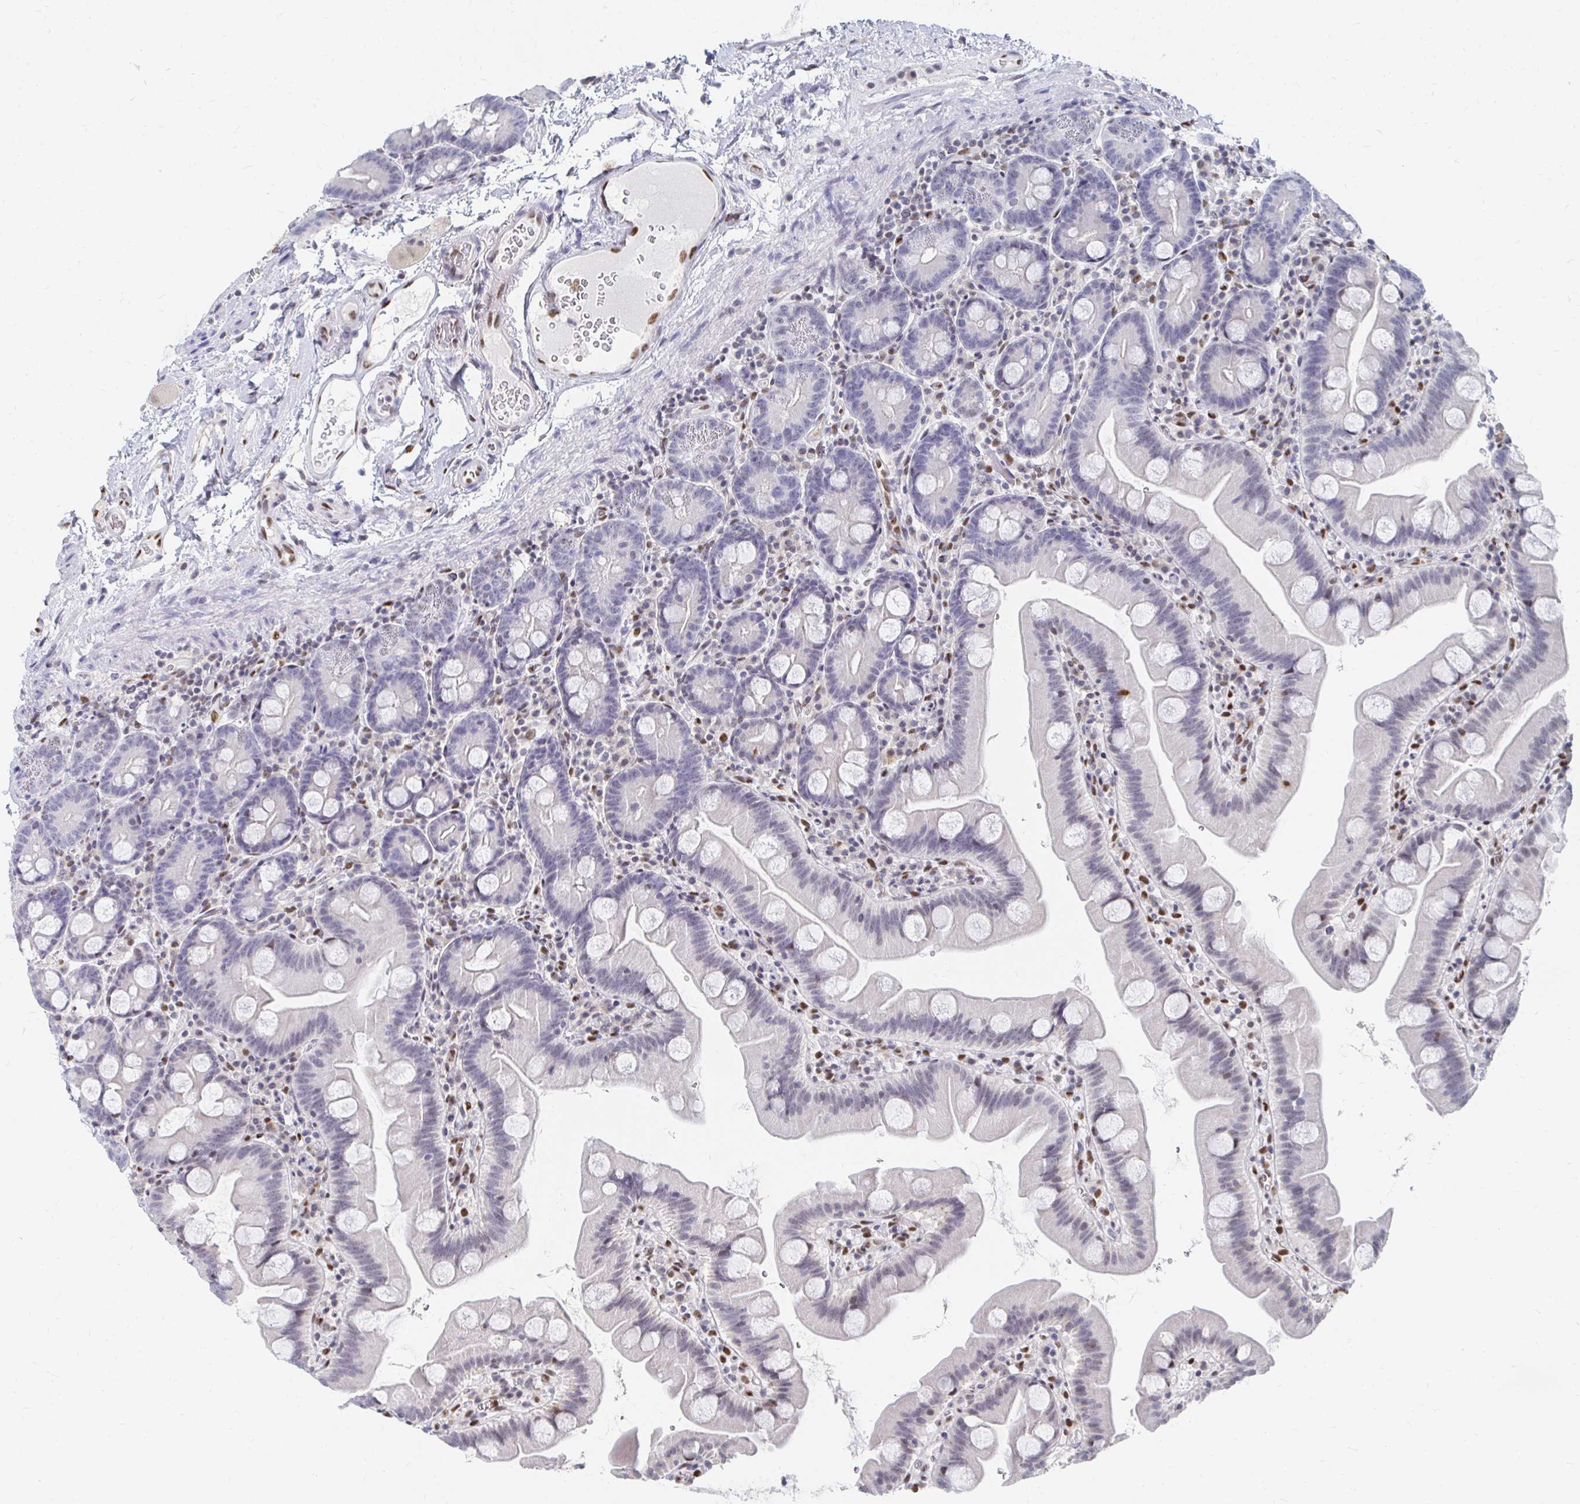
{"staining": {"intensity": "negative", "quantity": "none", "location": "none"}, "tissue": "small intestine", "cell_type": "Glandular cells", "image_type": "normal", "snomed": [{"axis": "morphology", "description": "Normal tissue, NOS"}, {"axis": "topography", "description": "Small intestine"}], "caption": "Immunohistochemistry histopathology image of unremarkable small intestine: small intestine stained with DAB (3,3'-diaminobenzidine) demonstrates no significant protein staining in glandular cells.", "gene": "CLIC3", "patient": {"sex": "female", "age": 68}}